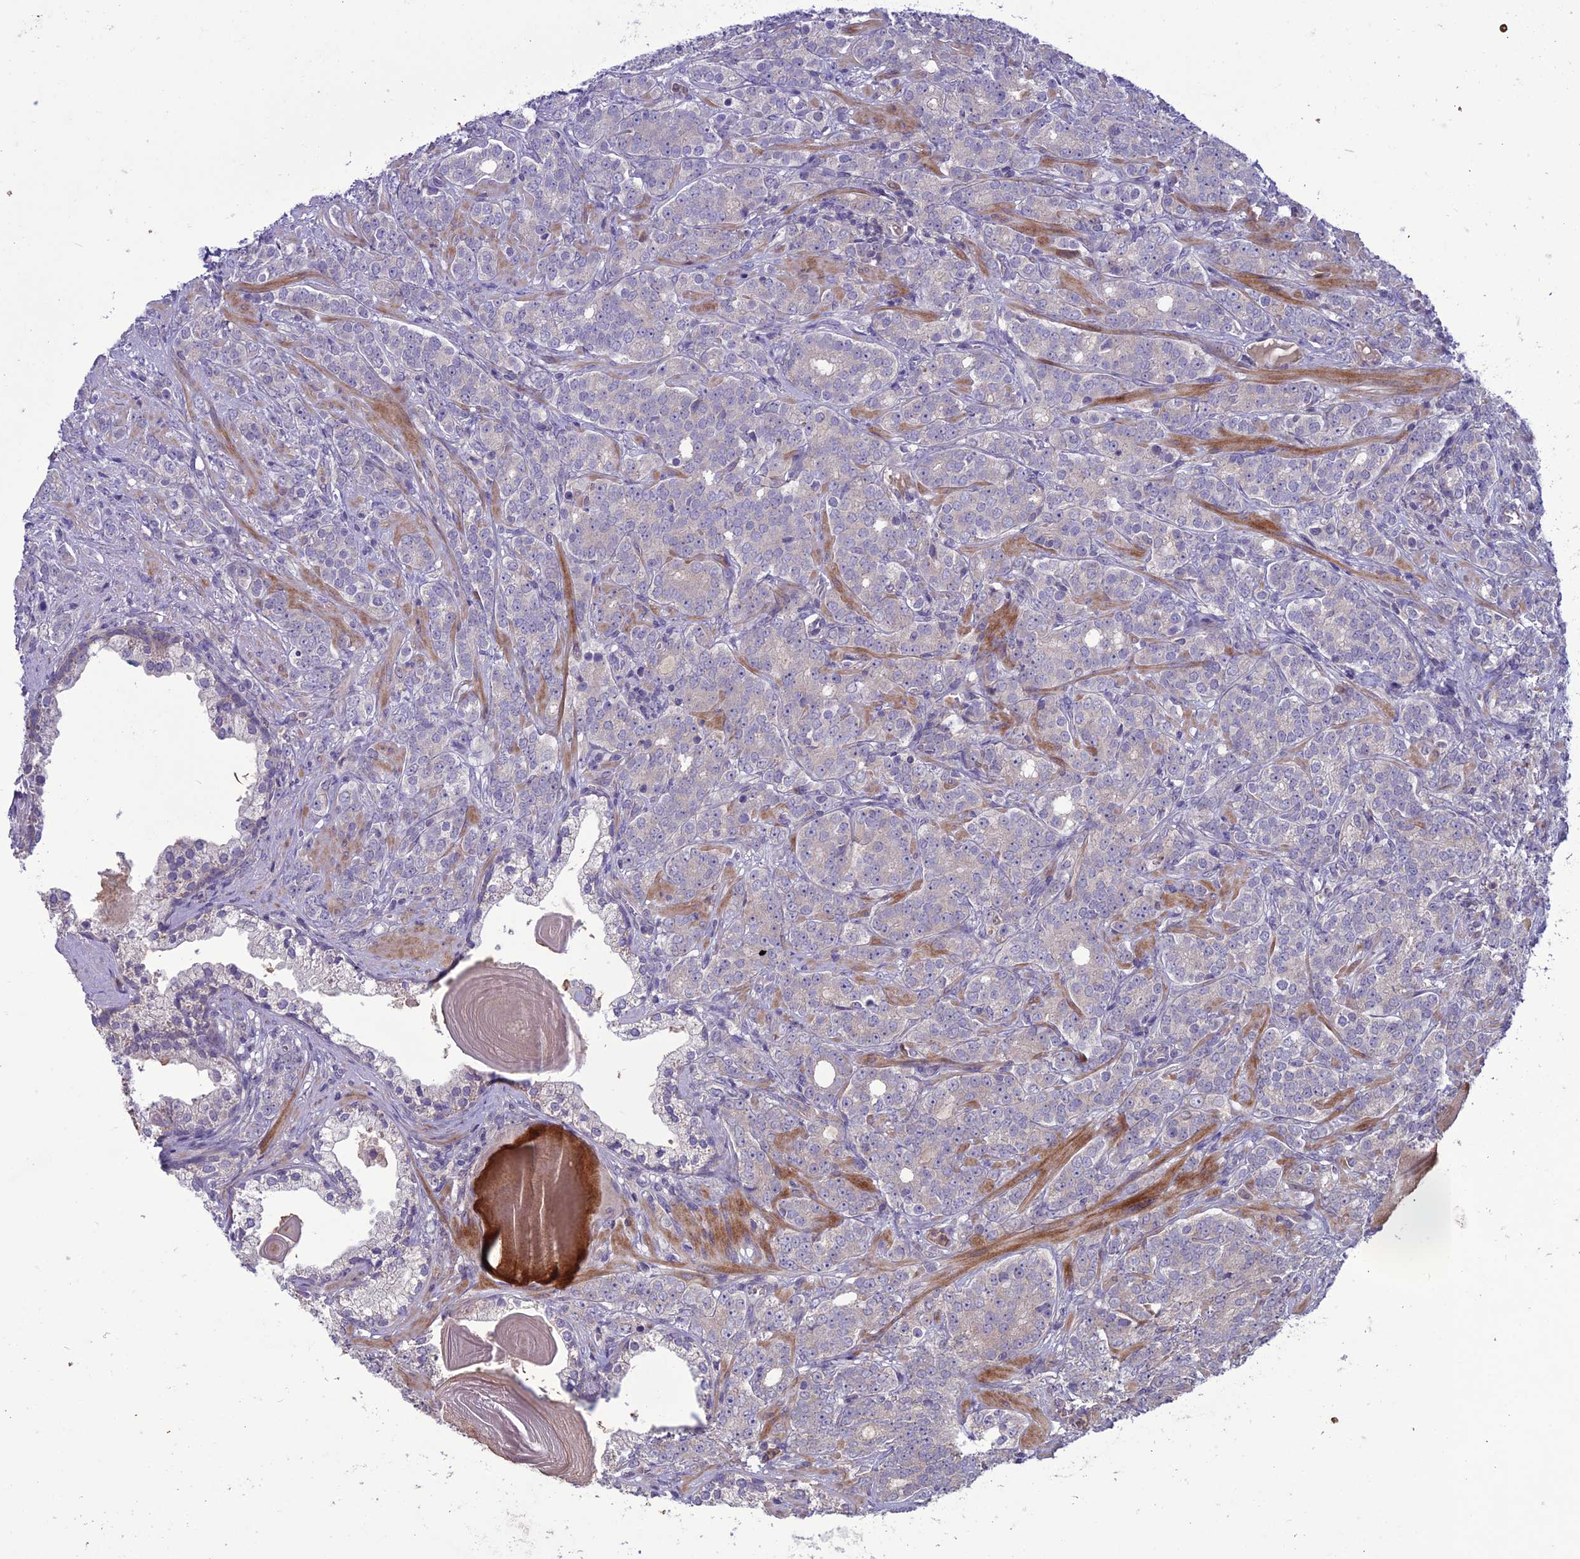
{"staining": {"intensity": "negative", "quantity": "none", "location": "none"}, "tissue": "prostate cancer", "cell_type": "Tumor cells", "image_type": "cancer", "snomed": [{"axis": "morphology", "description": "Adenocarcinoma, High grade"}, {"axis": "topography", "description": "Prostate"}], "caption": "Prostate cancer was stained to show a protein in brown. There is no significant positivity in tumor cells. (Immunohistochemistry, brightfield microscopy, high magnification).", "gene": "C2orf76", "patient": {"sex": "male", "age": 64}}